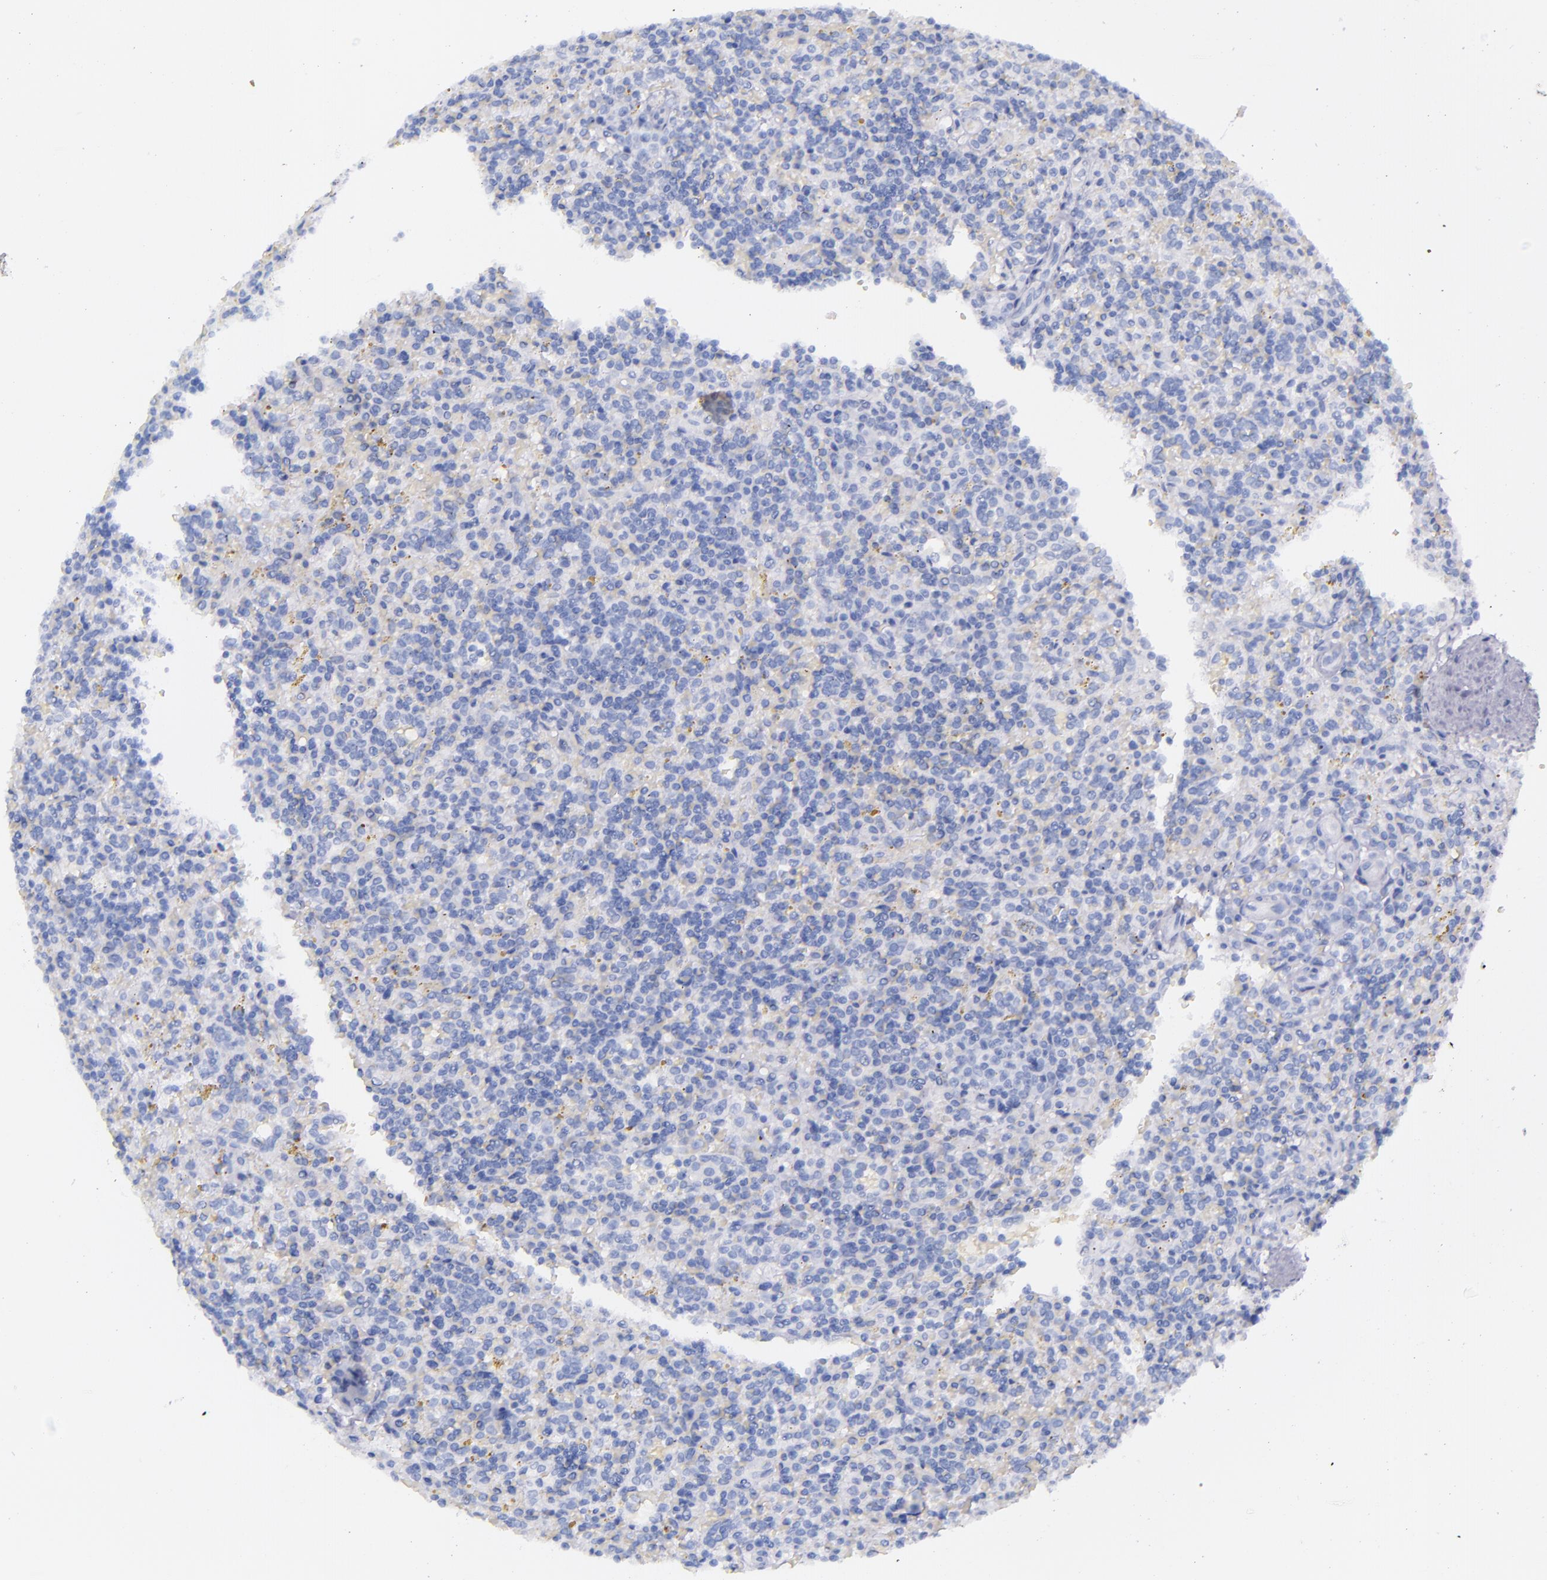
{"staining": {"intensity": "negative", "quantity": "none", "location": "none"}, "tissue": "lymphoma", "cell_type": "Tumor cells", "image_type": "cancer", "snomed": [{"axis": "morphology", "description": "Malignant lymphoma, non-Hodgkin's type, Low grade"}, {"axis": "topography", "description": "Spleen"}], "caption": "Tumor cells show no significant expression in low-grade malignant lymphoma, non-Hodgkin's type. (DAB IHC, high magnification).", "gene": "SFTPA2", "patient": {"sex": "male", "age": 67}}